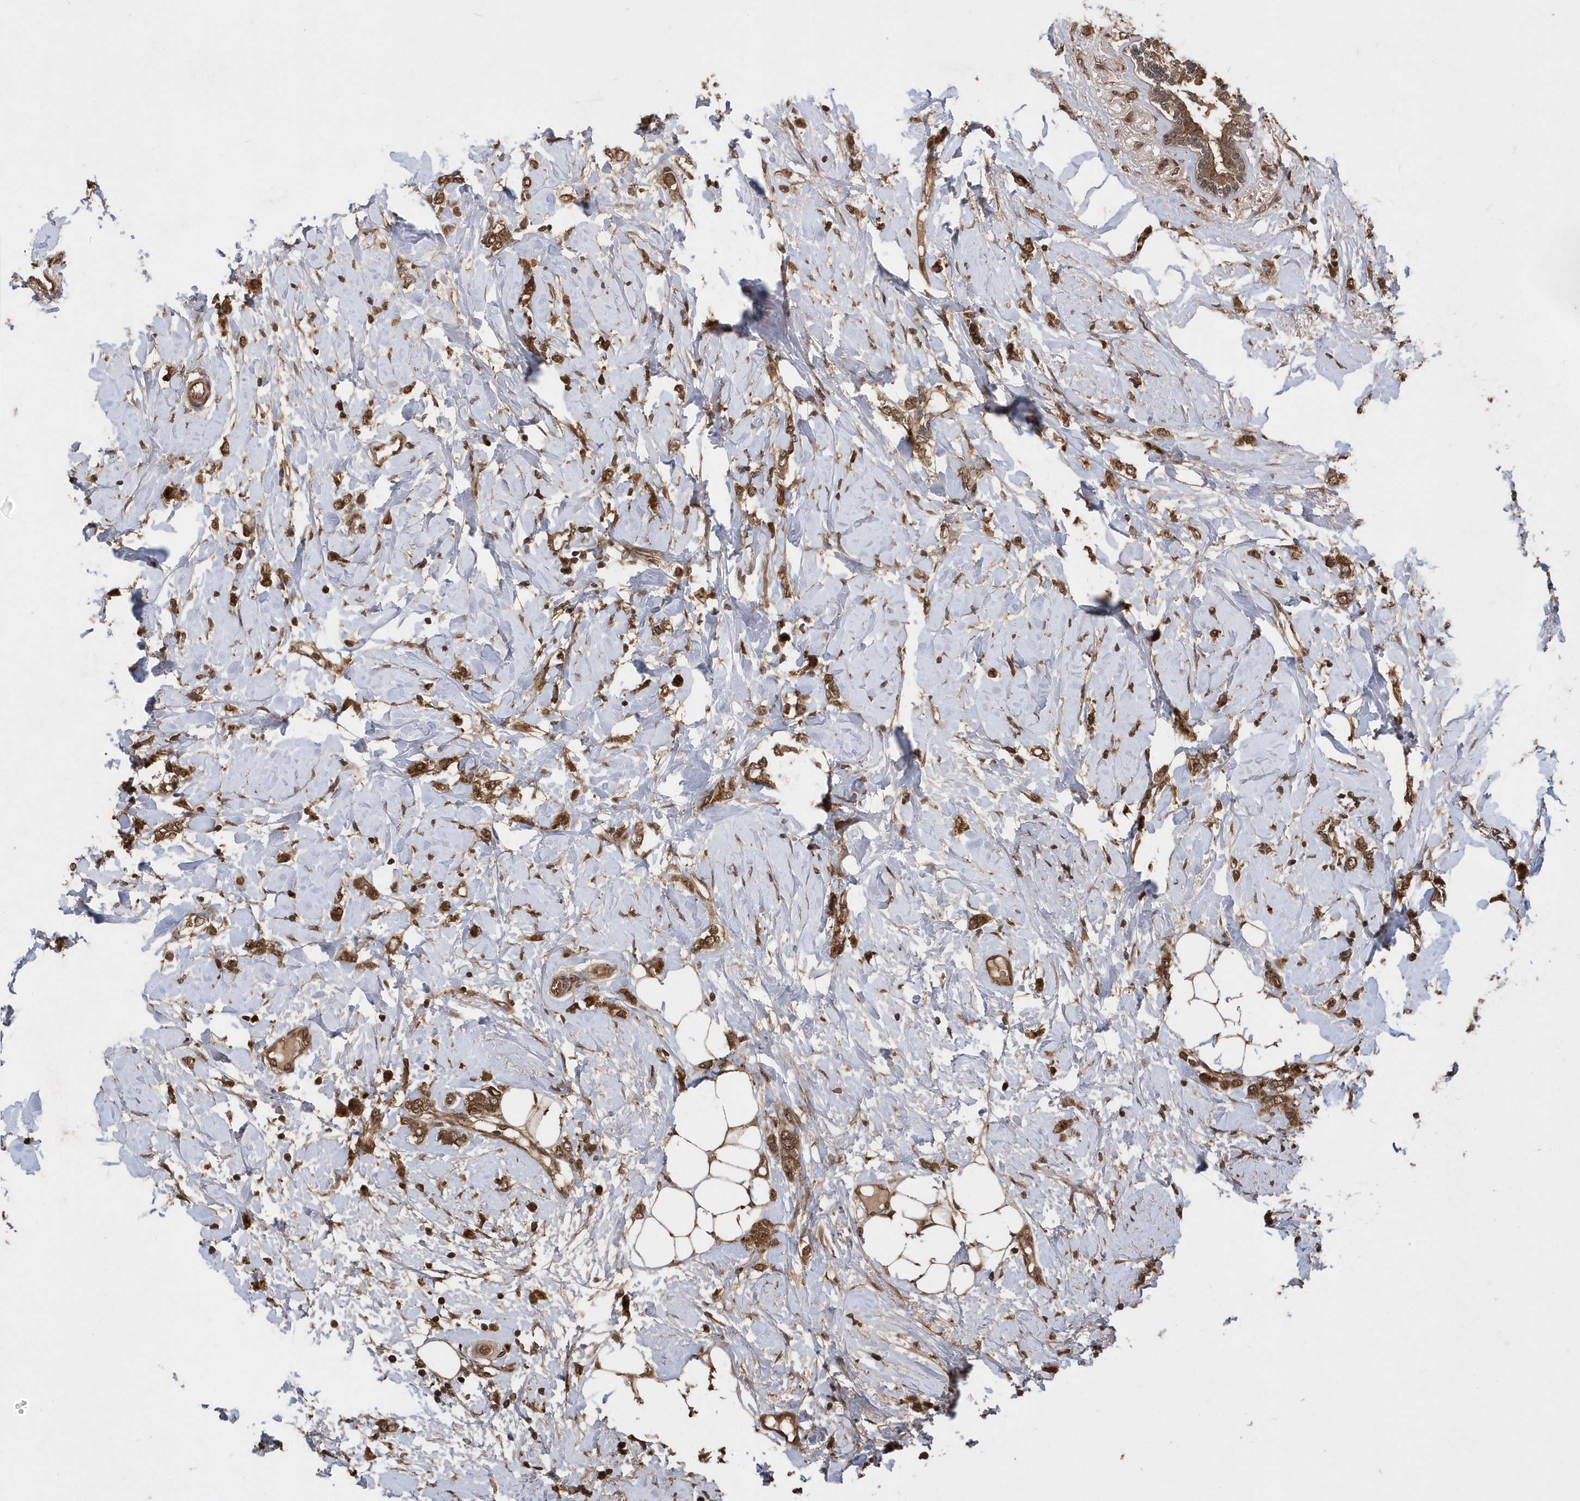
{"staining": {"intensity": "moderate", "quantity": ">75%", "location": "cytoplasmic/membranous"}, "tissue": "breast cancer", "cell_type": "Tumor cells", "image_type": "cancer", "snomed": [{"axis": "morphology", "description": "Normal tissue, NOS"}, {"axis": "morphology", "description": "Lobular carcinoma"}, {"axis": "topography", "description": "Breast"}], "caption": "DAB immunohistochemical staining of human lobular carcinoma (breast) displays moderate cytoplasmic/membranous protein staining in approximately >75% of tumor cells. The staining was performed using DAB (3,3'-diaminobenzidine) to visualize the protein expression in brown, while the nuclei were stained in blue with hematoxylin (Magnification: 20x).", "gene": "WASHC5", "patient": {"sex": "female", "age": 47}}